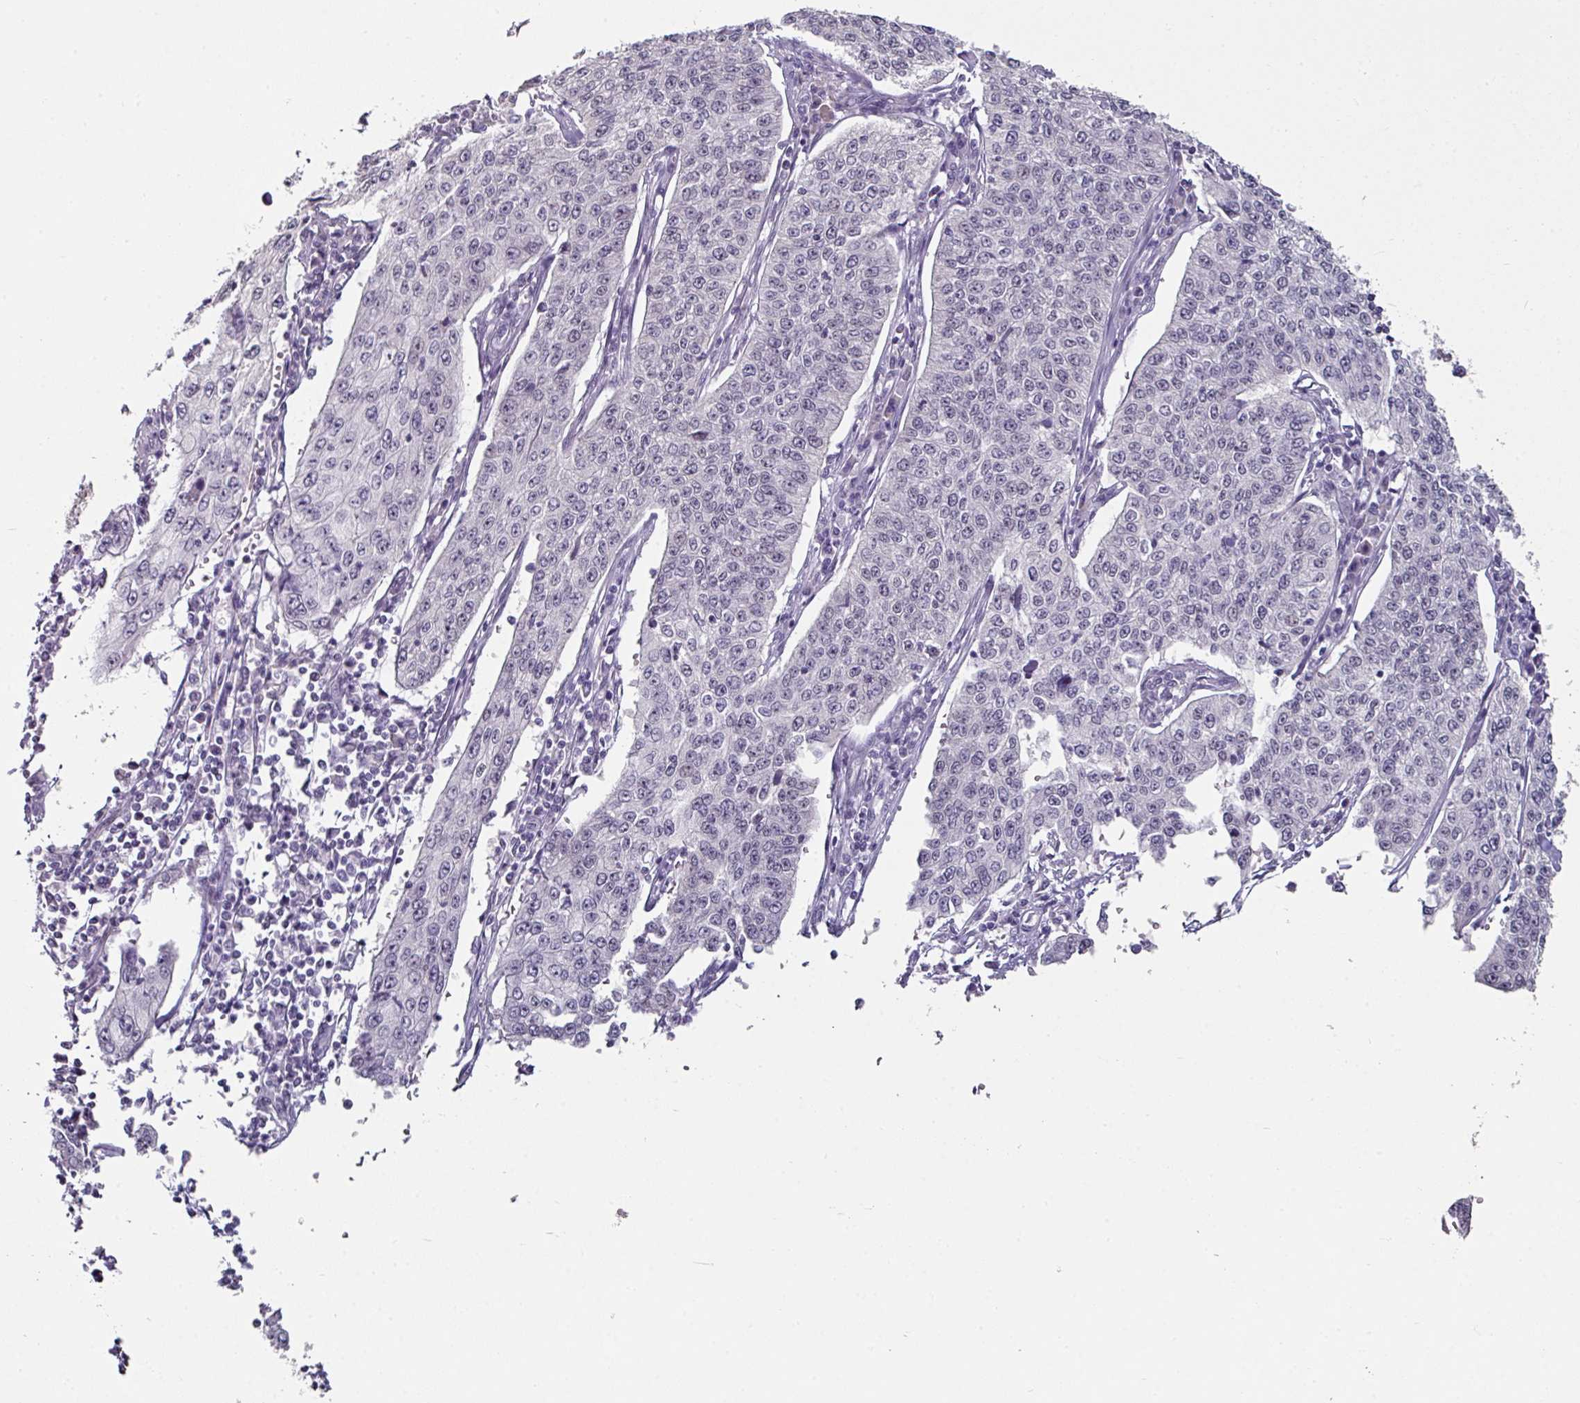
{"staining": {"intensity": "weak", "quantity": "25%-75%", "location": "nuclear"}, "tissue": "cervical cancer", "cell_type": "Tumor cells", "image_type": "cancer", "snomed": [{"axis": "morphology", "description": "Squamous cell carcinoma, NOS"}, {"axis": "topography", "description": "Cervix"}], "caption": "The micrograph displays immunohistochemical staining of cervical squamous cell carcinoma. There is weak nuclear positivity is identified in approximately 25%-75% of tumor cells.", "gene": "ELK1", "patient": {"sex": "female", "age": 35}}